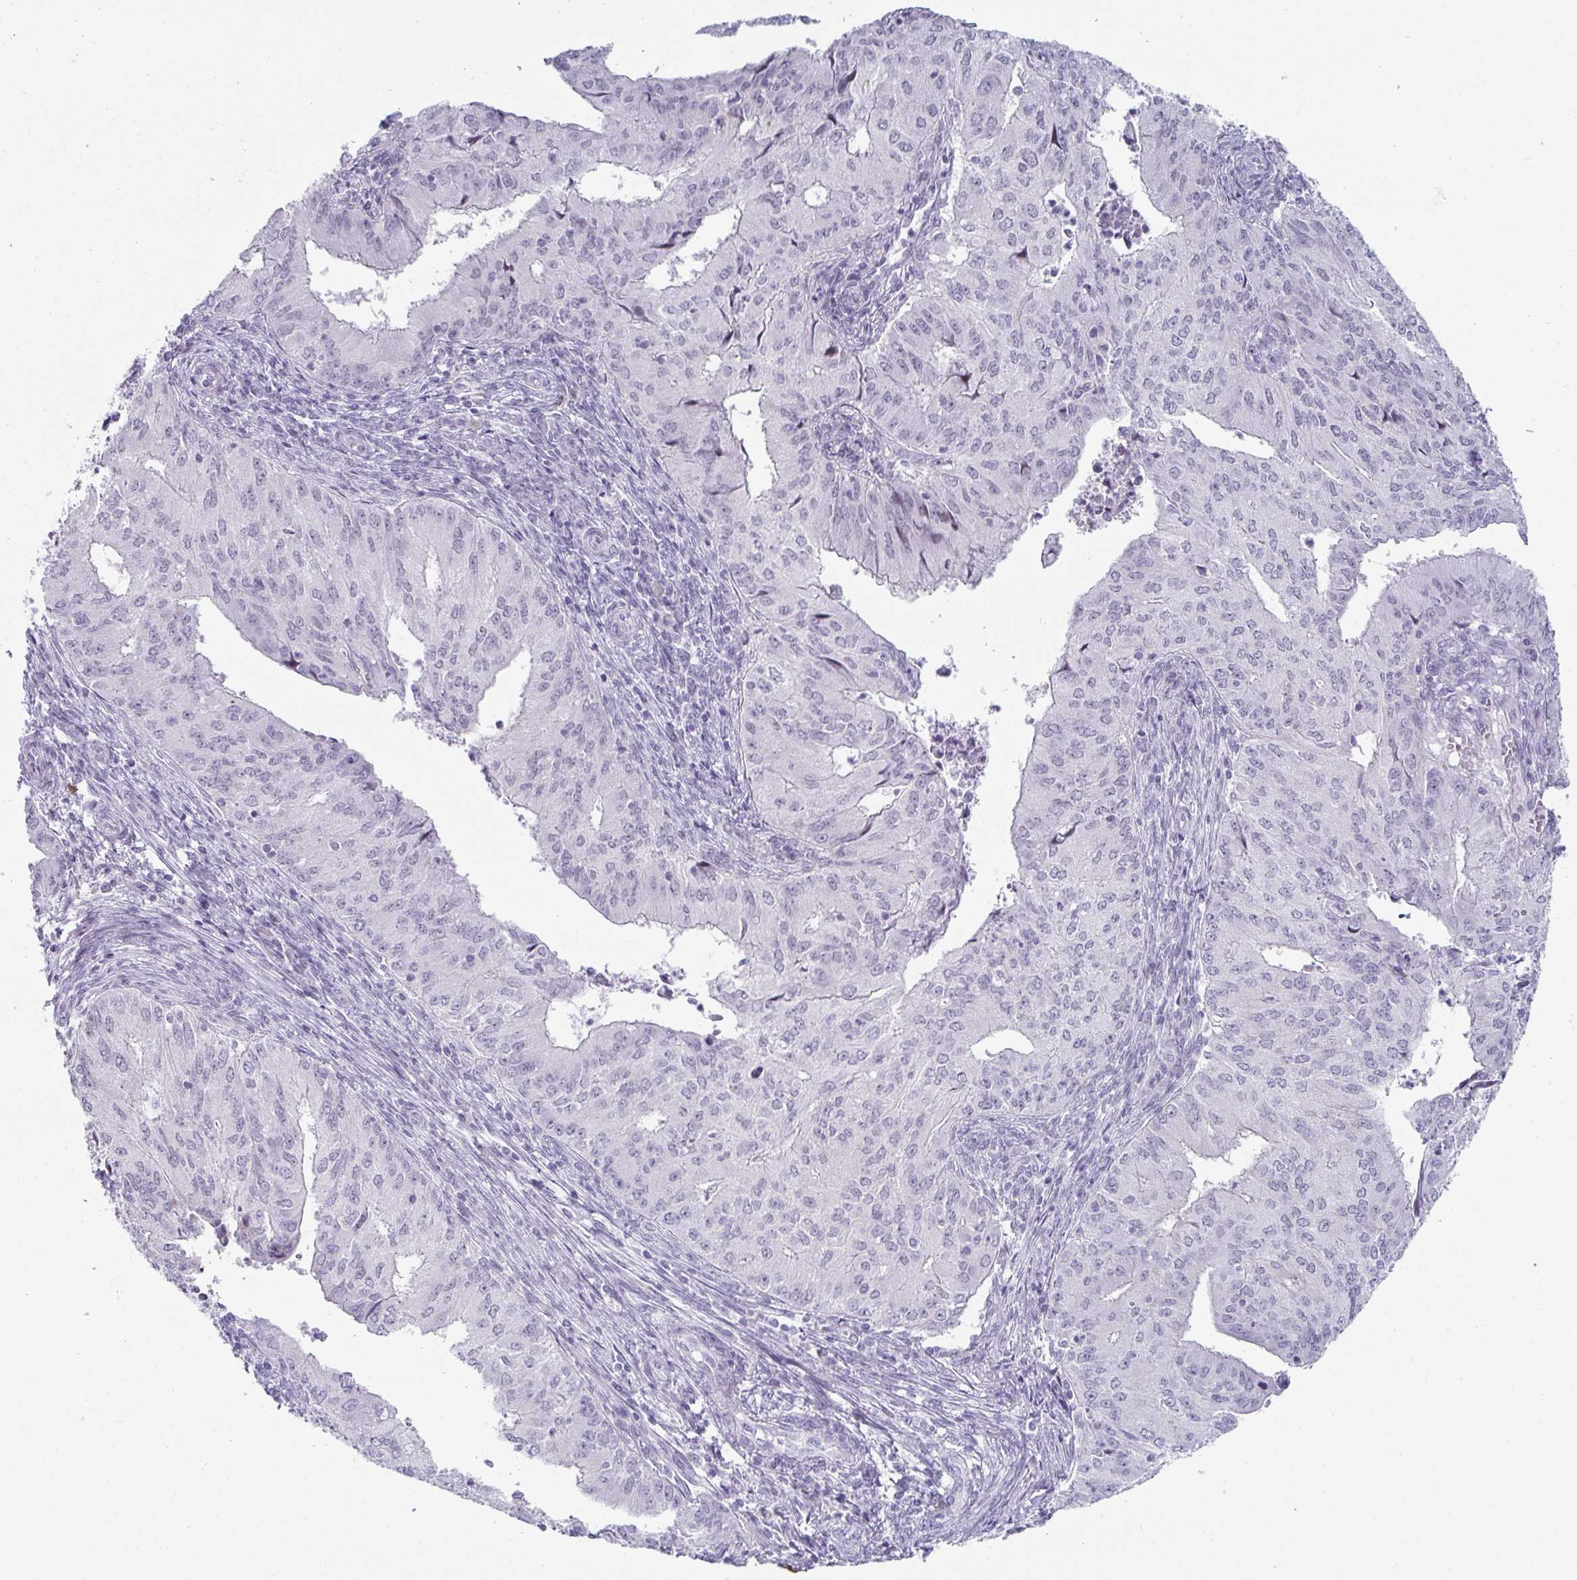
{"staining": {"intensity": "negative", "quantity": "none", "location": "none"}, "tissue": "endometrial cancer", "cell_type": "Tumor cells", "image_type": "cancer", "snomed": [{"axis": "morphology", "description": "Adenocarcinoma, NOS"}, {"axis": "topography", "description": "Endometrium"}], "caption": "DAB immunohistochemical staining of human endometrial adenocarcinoma shows no significant staining in tumor cells.", "gene": "VSIG10L", "patient": {"sex": "female", "age": 50}}